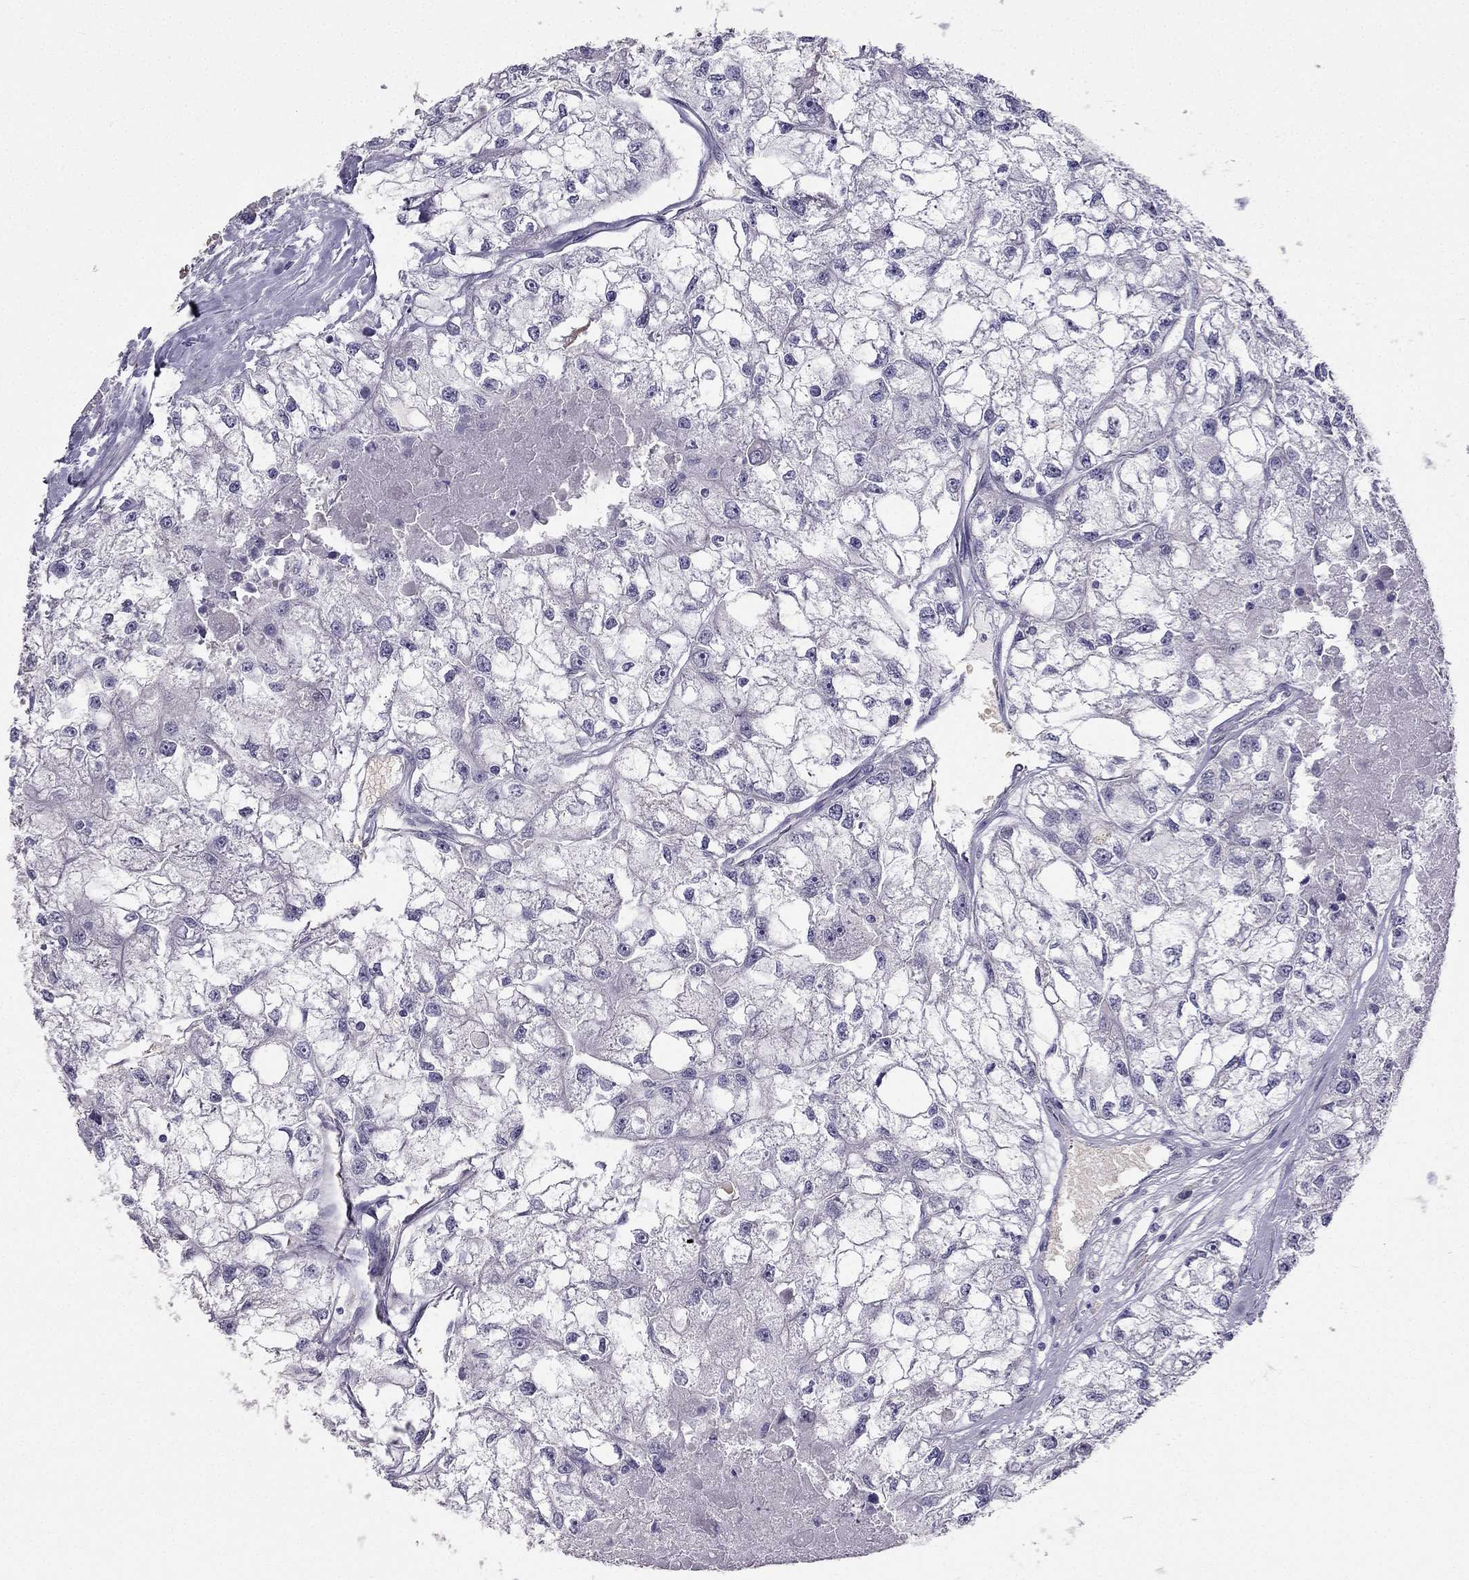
{"staining": {"intensity": "negative", "quantity": "none", "location": "none"}, "tissue": "renal cancer", "cell_type": "Tumor cells", "image_type": "cancer", "snomed": [{"axis": "morphology", "description": "Adenocarcinoma, NOS"}, {"axis": "topography", "description": "Kidney"}], "caption": "A photomicrograph of human renal cancer (adenocarcinoma) is negative for staining in tumor cells. Brightfield microscopy of immunohistochemistry stained with DAB (3,3'-diaminobenzidine) (brown) and hematoxylin (blue), captured at high magnification.", "gene": "RSPH14", "patient": {"sex": "male", "age": 56}}